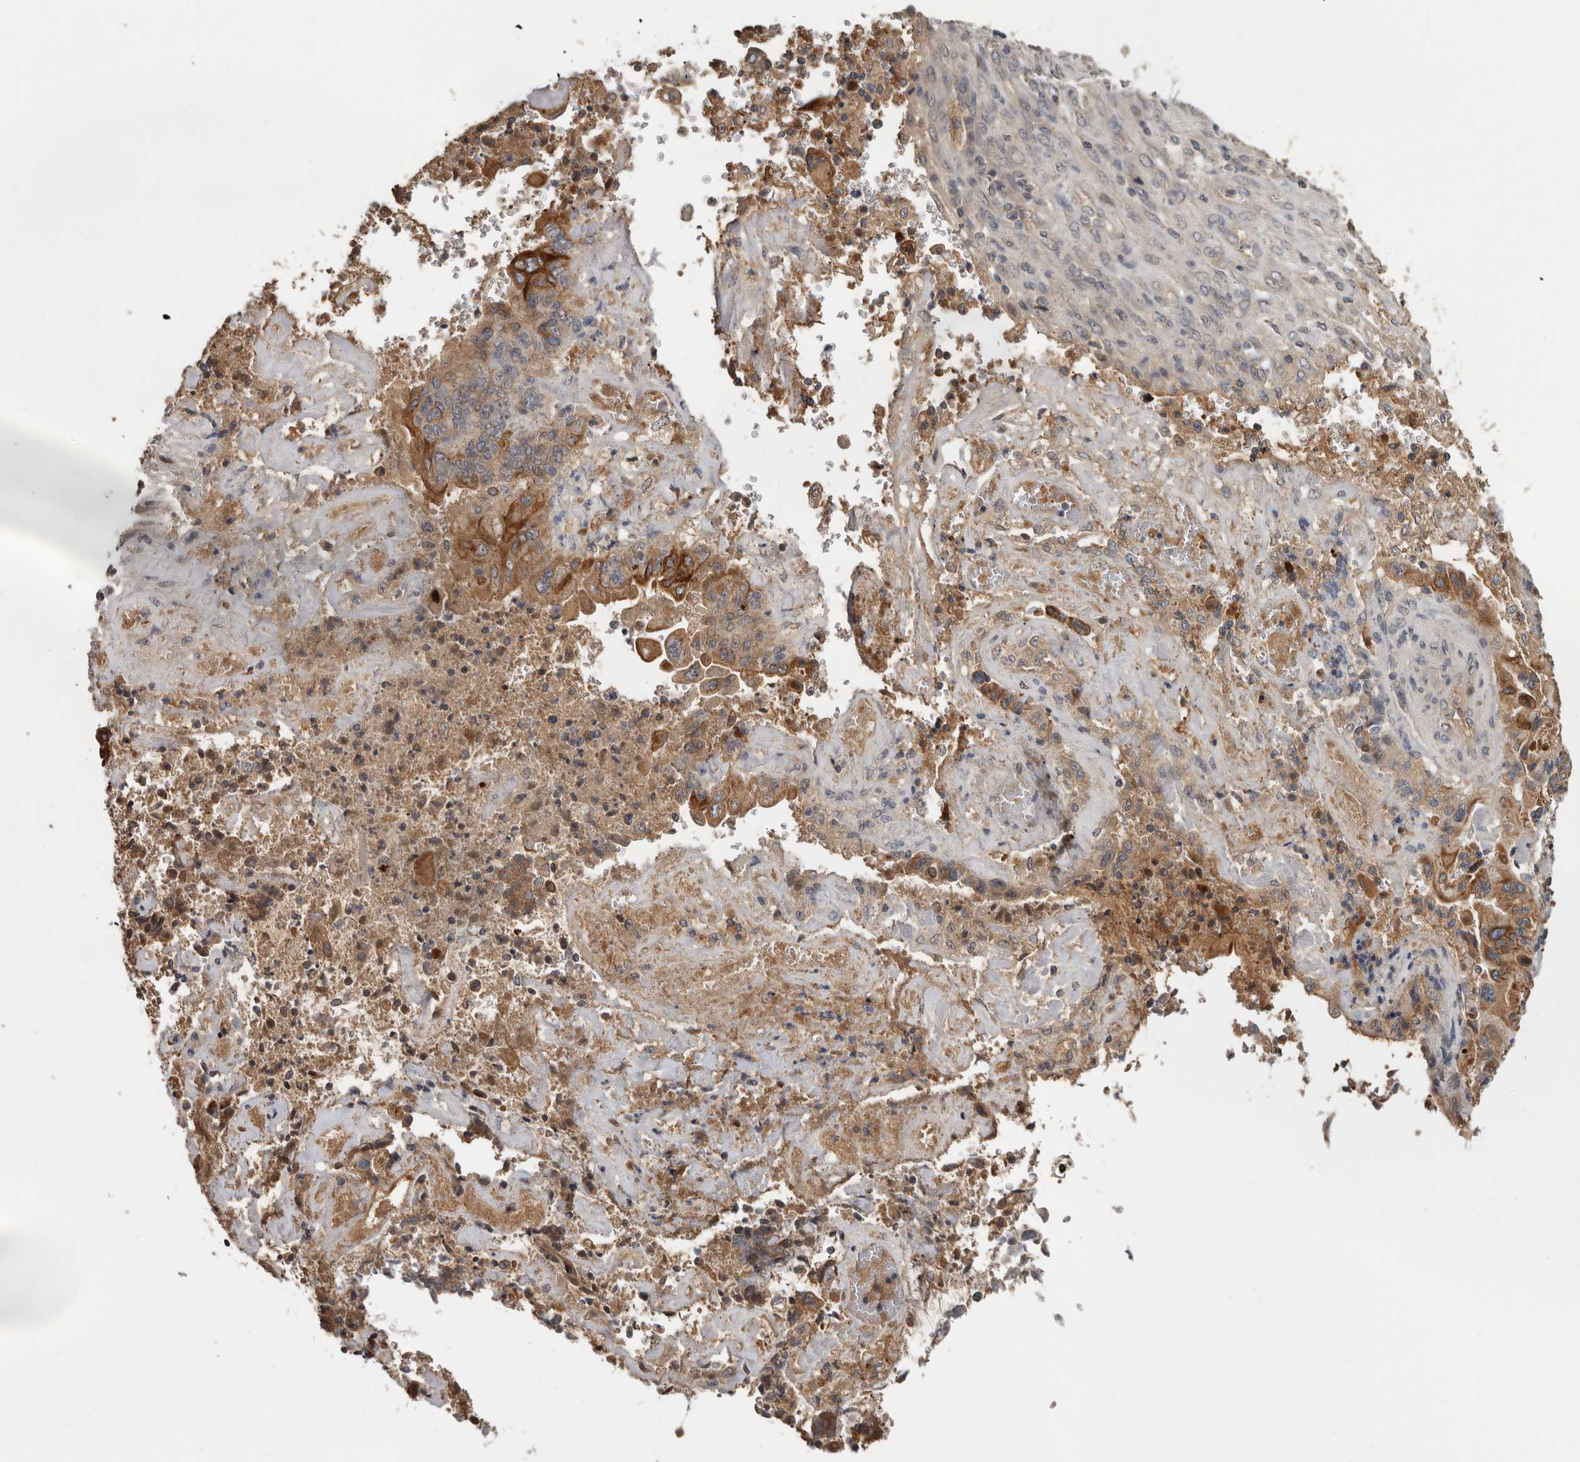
{"staining": {"intensity": "moderate", "quantity": "<25%", "location": "cytoplasmic/membranous"}, "tissue": "endometrial cancer", "cell_type": "Tumor cells", "image_type": "cancer", "snomed": [{"axis": "morphology", "description": "Adenocarcinoma, NOS"}, {"axis": "topography", "description": "Endometrium"}], "caption": "A brown stain shows moderate cytoplasmic/membranous positivity of a protein in human adenocarcinoma (endometrial) tumor cells.", "gene": "NMUR1", "patient": {"sex": "female", "age": 80}}